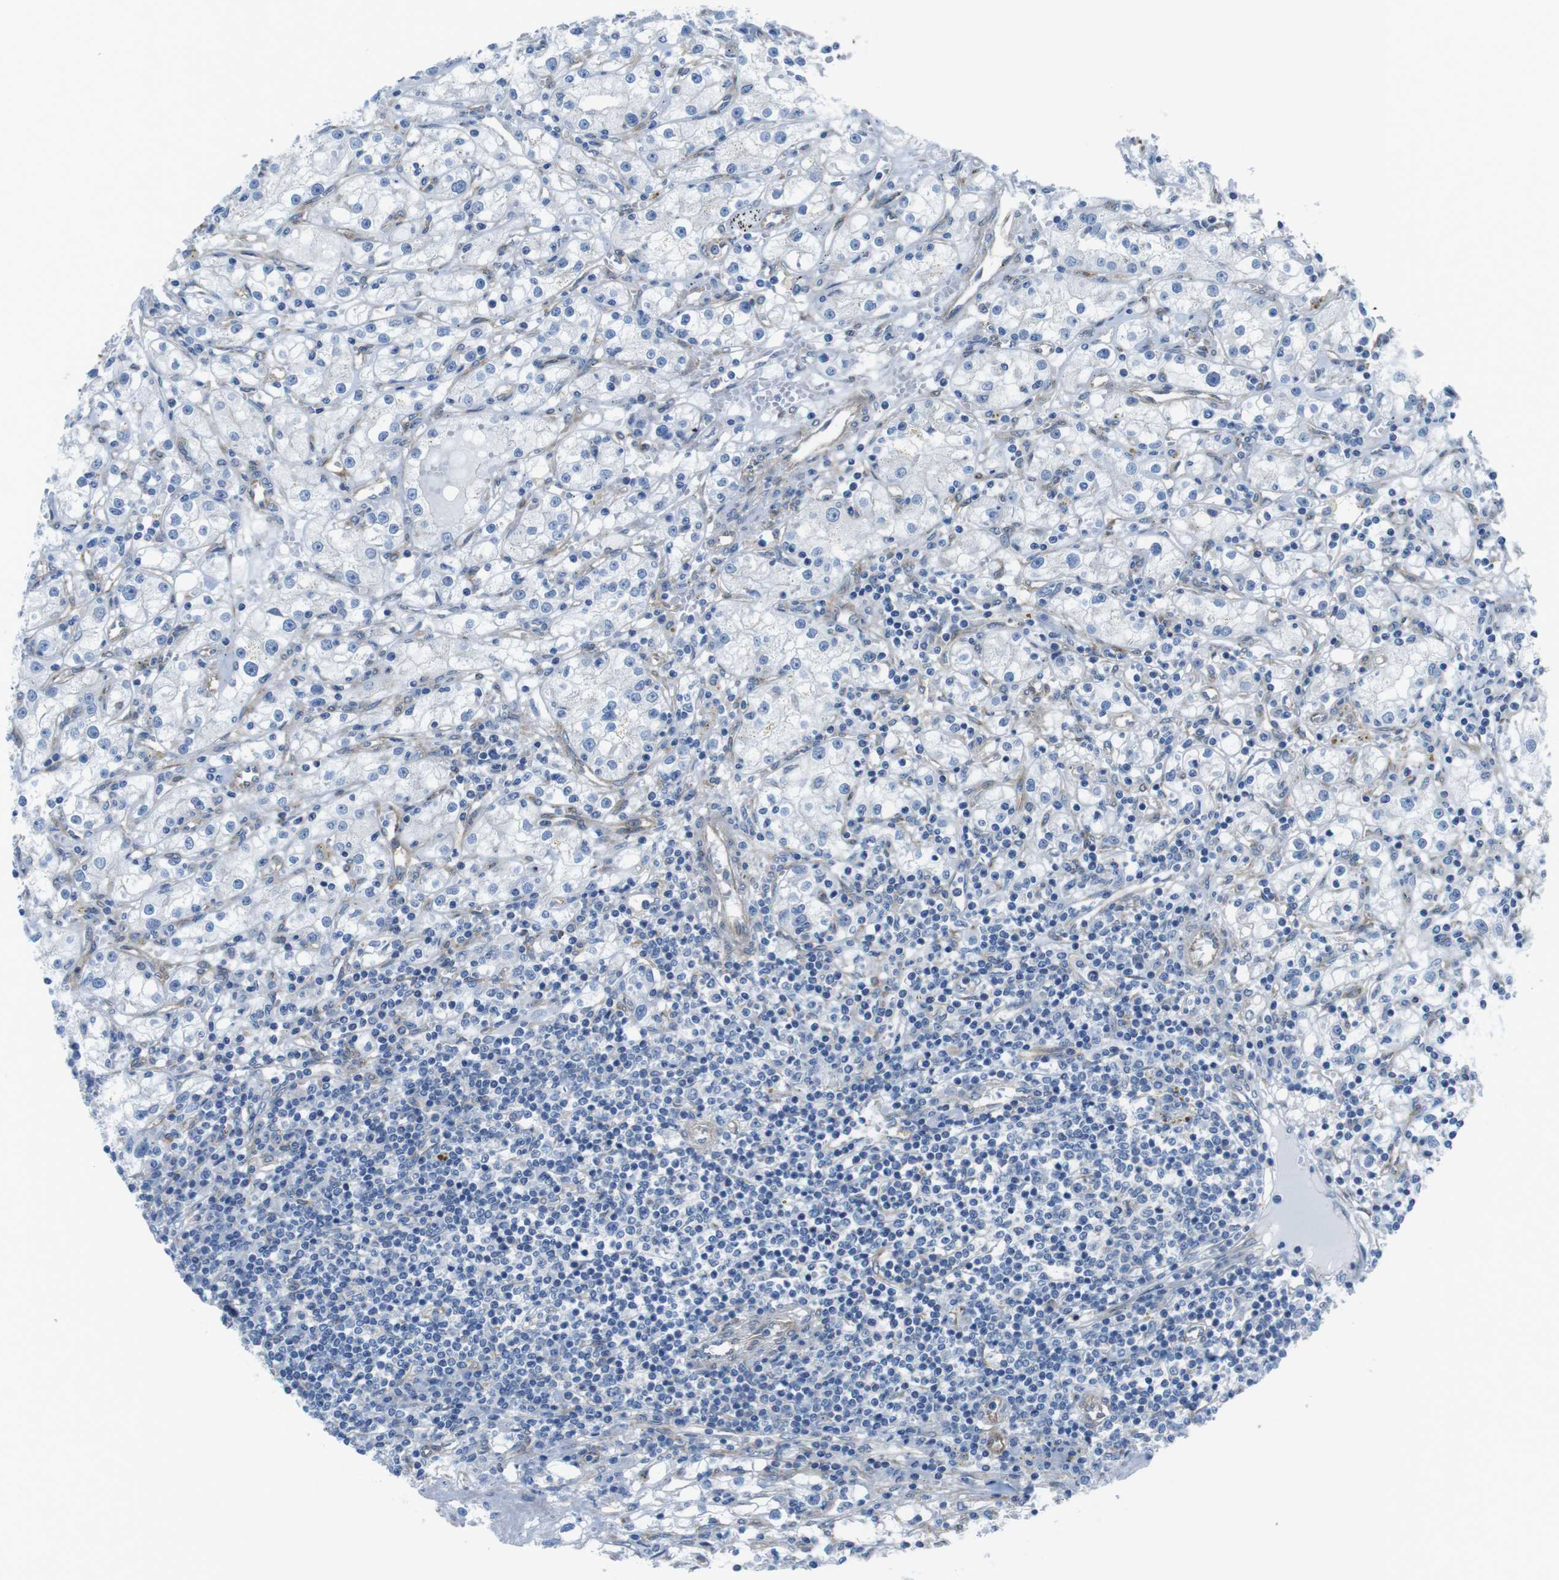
{"staining": {"intensity": "negative", "quantity": "none", "location": "none"}, "tissue": "renal cancer", "cell_type": "Tumor cells", "image_type": "cancer", "snomed": [{"axis": "morphology", "description": "Adenocarcinoma, NOS"}, {"axis": "topography", "description": "Kidney"}], "caption": "Immunohistochemistry of renal cancer (adenocarcinoma) exhibits no positivity in tumor cells.", "gene": "DIAPH2", "patient": {"sex": "male", "age": 56}}